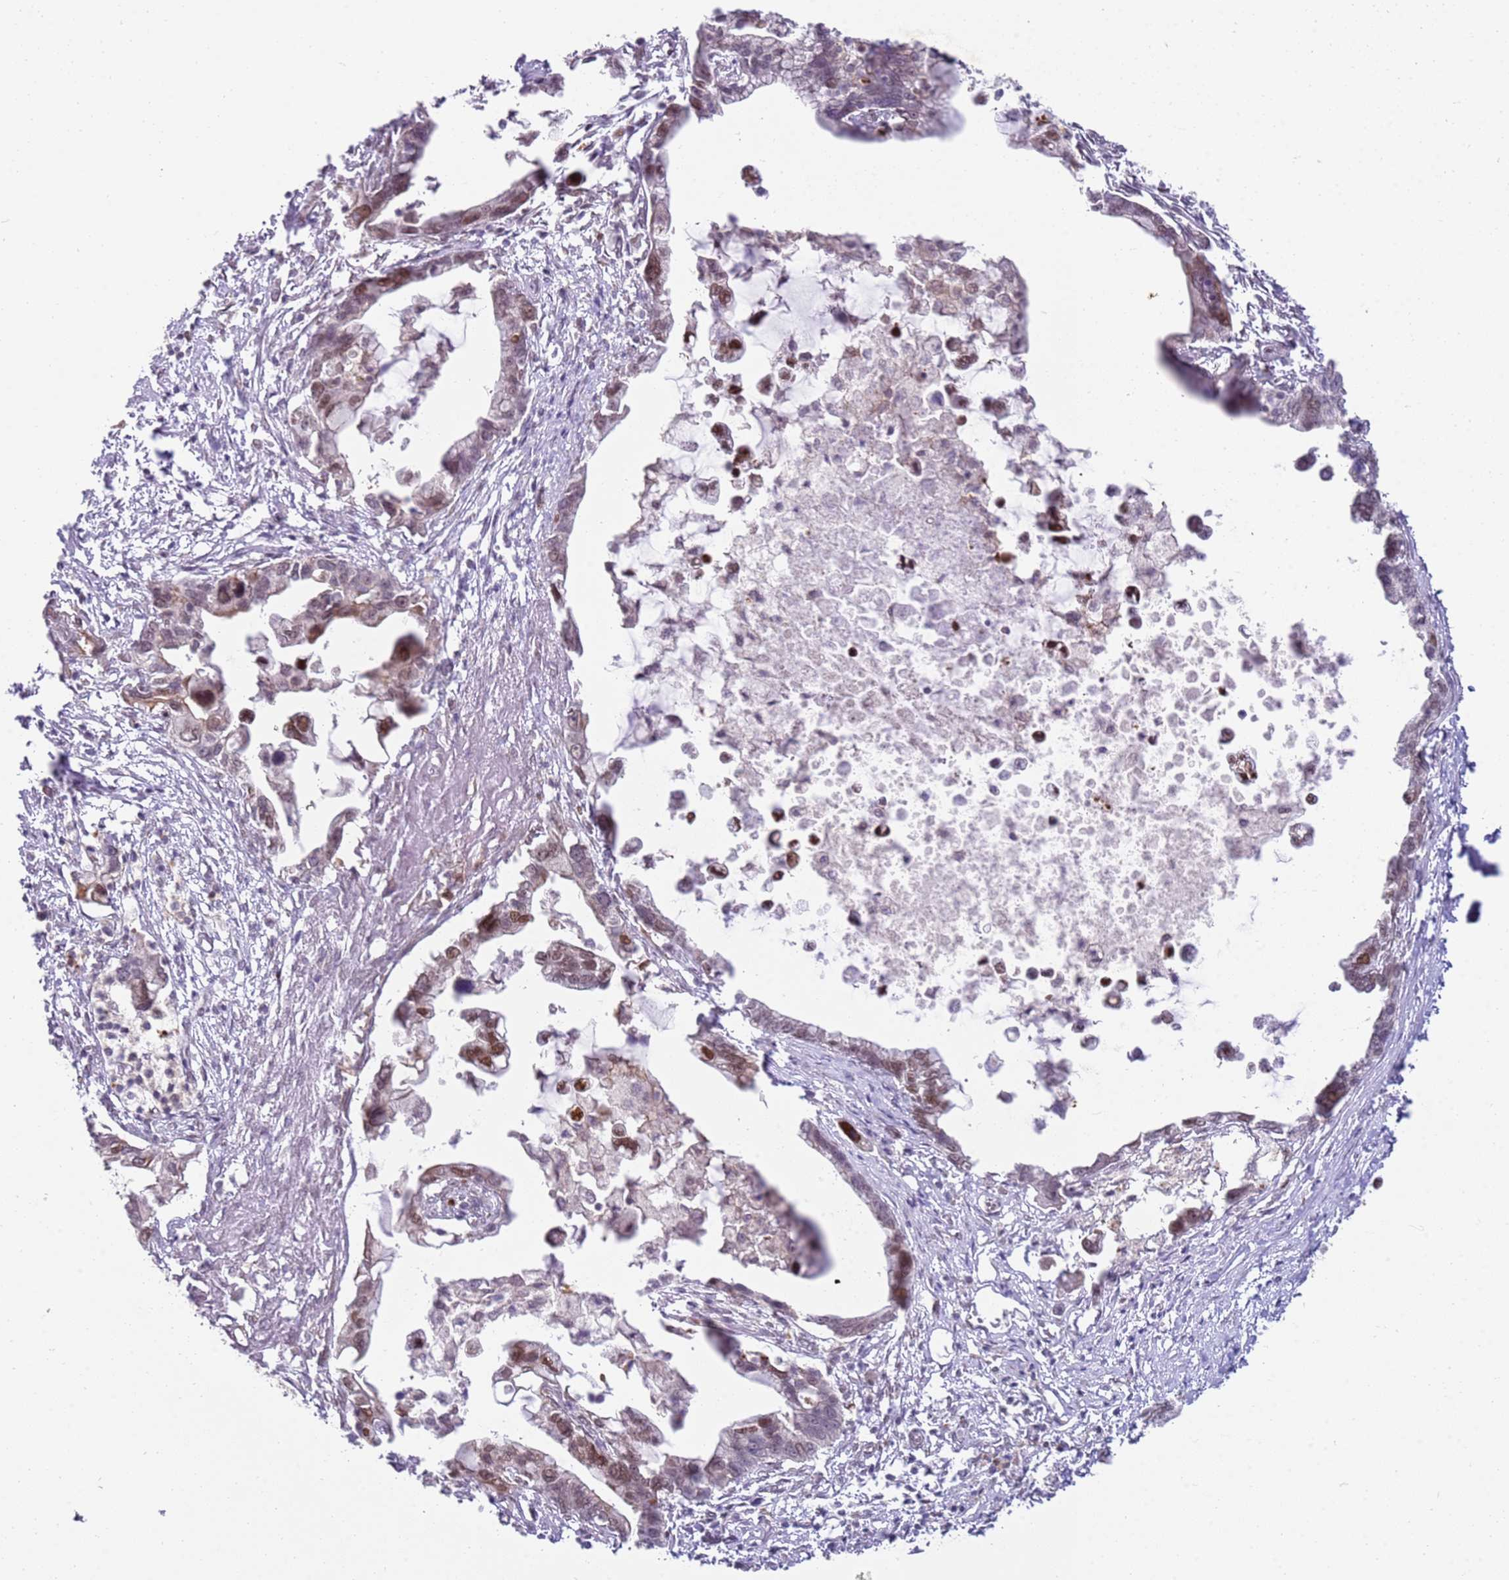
{"staining": {"intensity": "moderate", "quantity": ">75%", "location": "nuclear"}, "tissue": "pancreatic cancer", "cell_type": "Tumor cells", "image_type": "cancer", "snomed": [{"axis": "morphology", "description": "Adenocarcinoma, NOS"}, {"axis": "topography", "description": "Pancreas"}], "caption": "Adenocarcinoma (pancreatic) tissue shows moderate nuclear staining in approximately >75% of tumor cells The protein is shown in brown color, while the nuclei are stained blue.", "gene": "PHC2", "patient": {"sex": "female", "age": 83}}